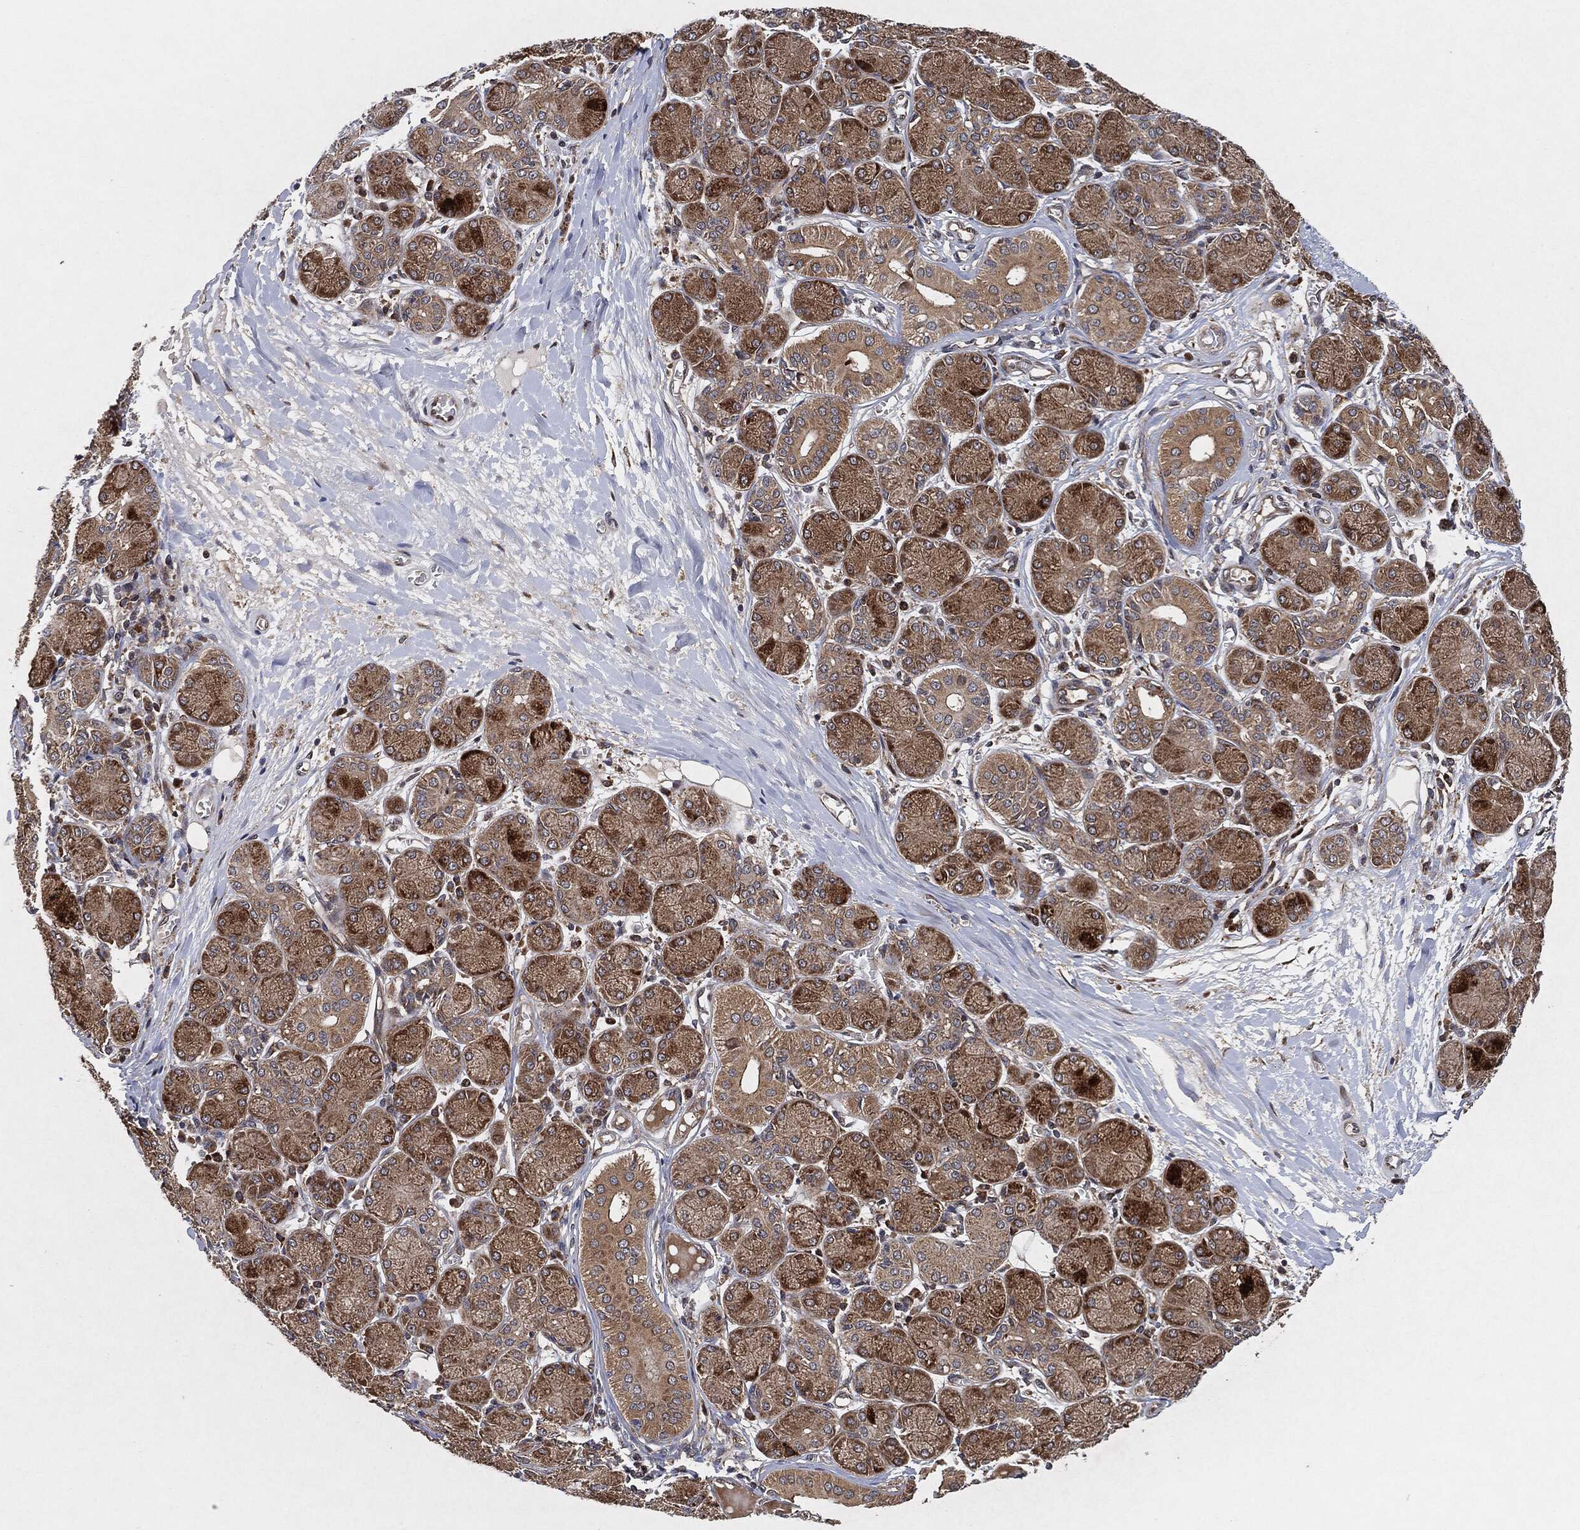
{"staining": {"intensity": "strong", "quantity": ">75%", "location": "cytoplasmic/membranous"}, "tissue": "salivary gland", "cell_type": "Glandular cells", "image_type": "normal", "snomed": [{"axis": "morphology", "description": "Normal tissue, NOS"}, {"axis": "topography", "description": "Salivary gland"}, {"axis": "topography", "description": "Peripheral nerve tissue"}], "caption": "This photomicrograph shows unremarkable salivary gland stained with immunohistochemistry (IHC) to label a protein in brown. The cytoplasmic/membranous of glandular cells show strong positivity for the protein. Nuclei are counter-stained blue.", "gene": "BCAR1", "patient": {"sex": "female", "age": 24}}